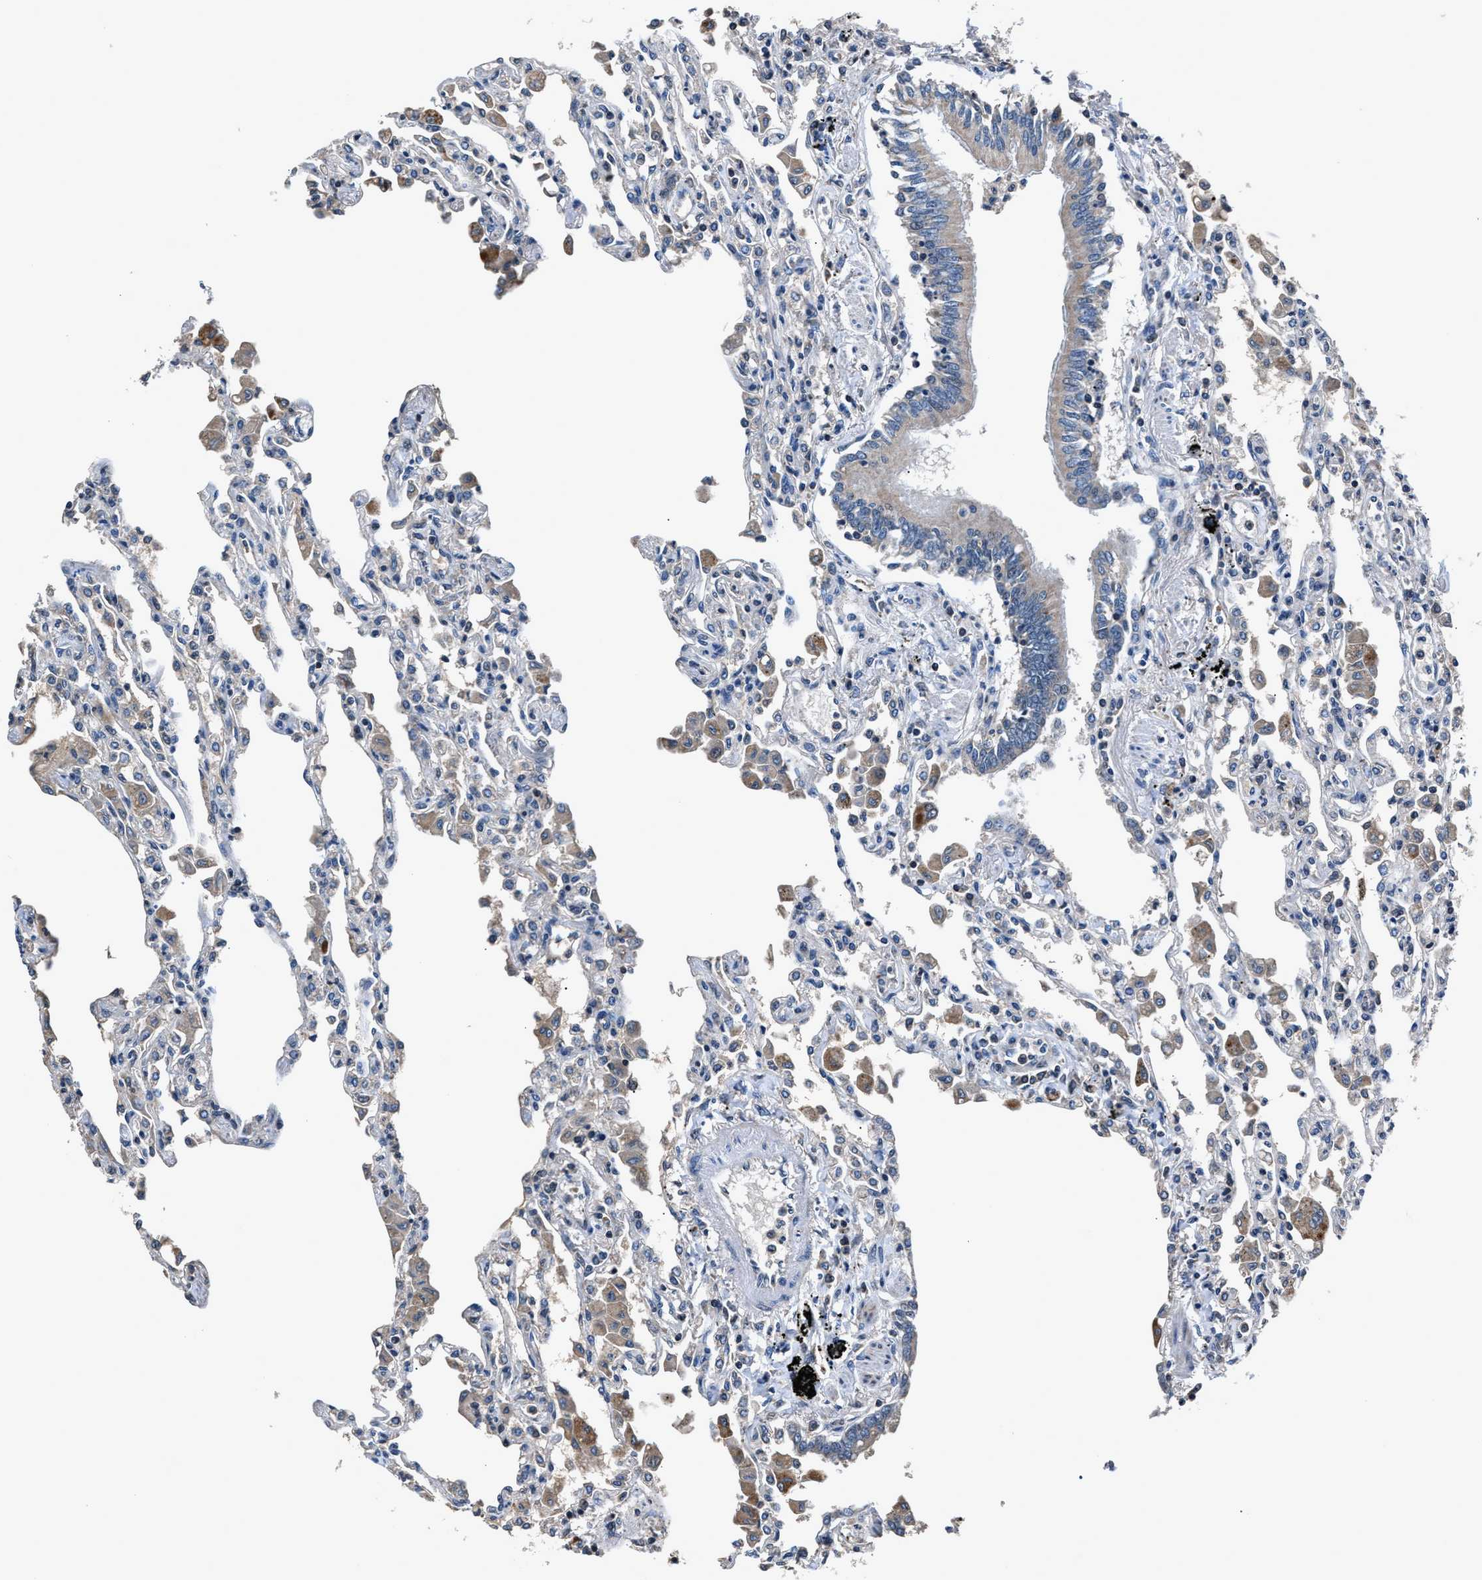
{"staining": {"intensity": "weak", "quantity": "25%-75%", "location": "cytoplasmic/membranous"}, "tissue": "lung", "cell_type": "Alveolar cells", "image_type": "normal", "snomed": [{"axis": "morphology", "description": "Normal tissue, NOS"}, {"axis": "topography", "description": "Bronchus"}, {"axis": "topography", "description": "Lung"}], "caption": "Immunohistochemistry (DAB (3,3'-diaminobenzidine)) staining of benign human lung exhibits weak cytoplasmic/membranous protein expression in approximately 25%-75% of alveolar cells. (DAB IHC with brightfield microscopy, high magnification).", "gene": "TNRC18", "patient": {"sex": "female", "age": 49}}